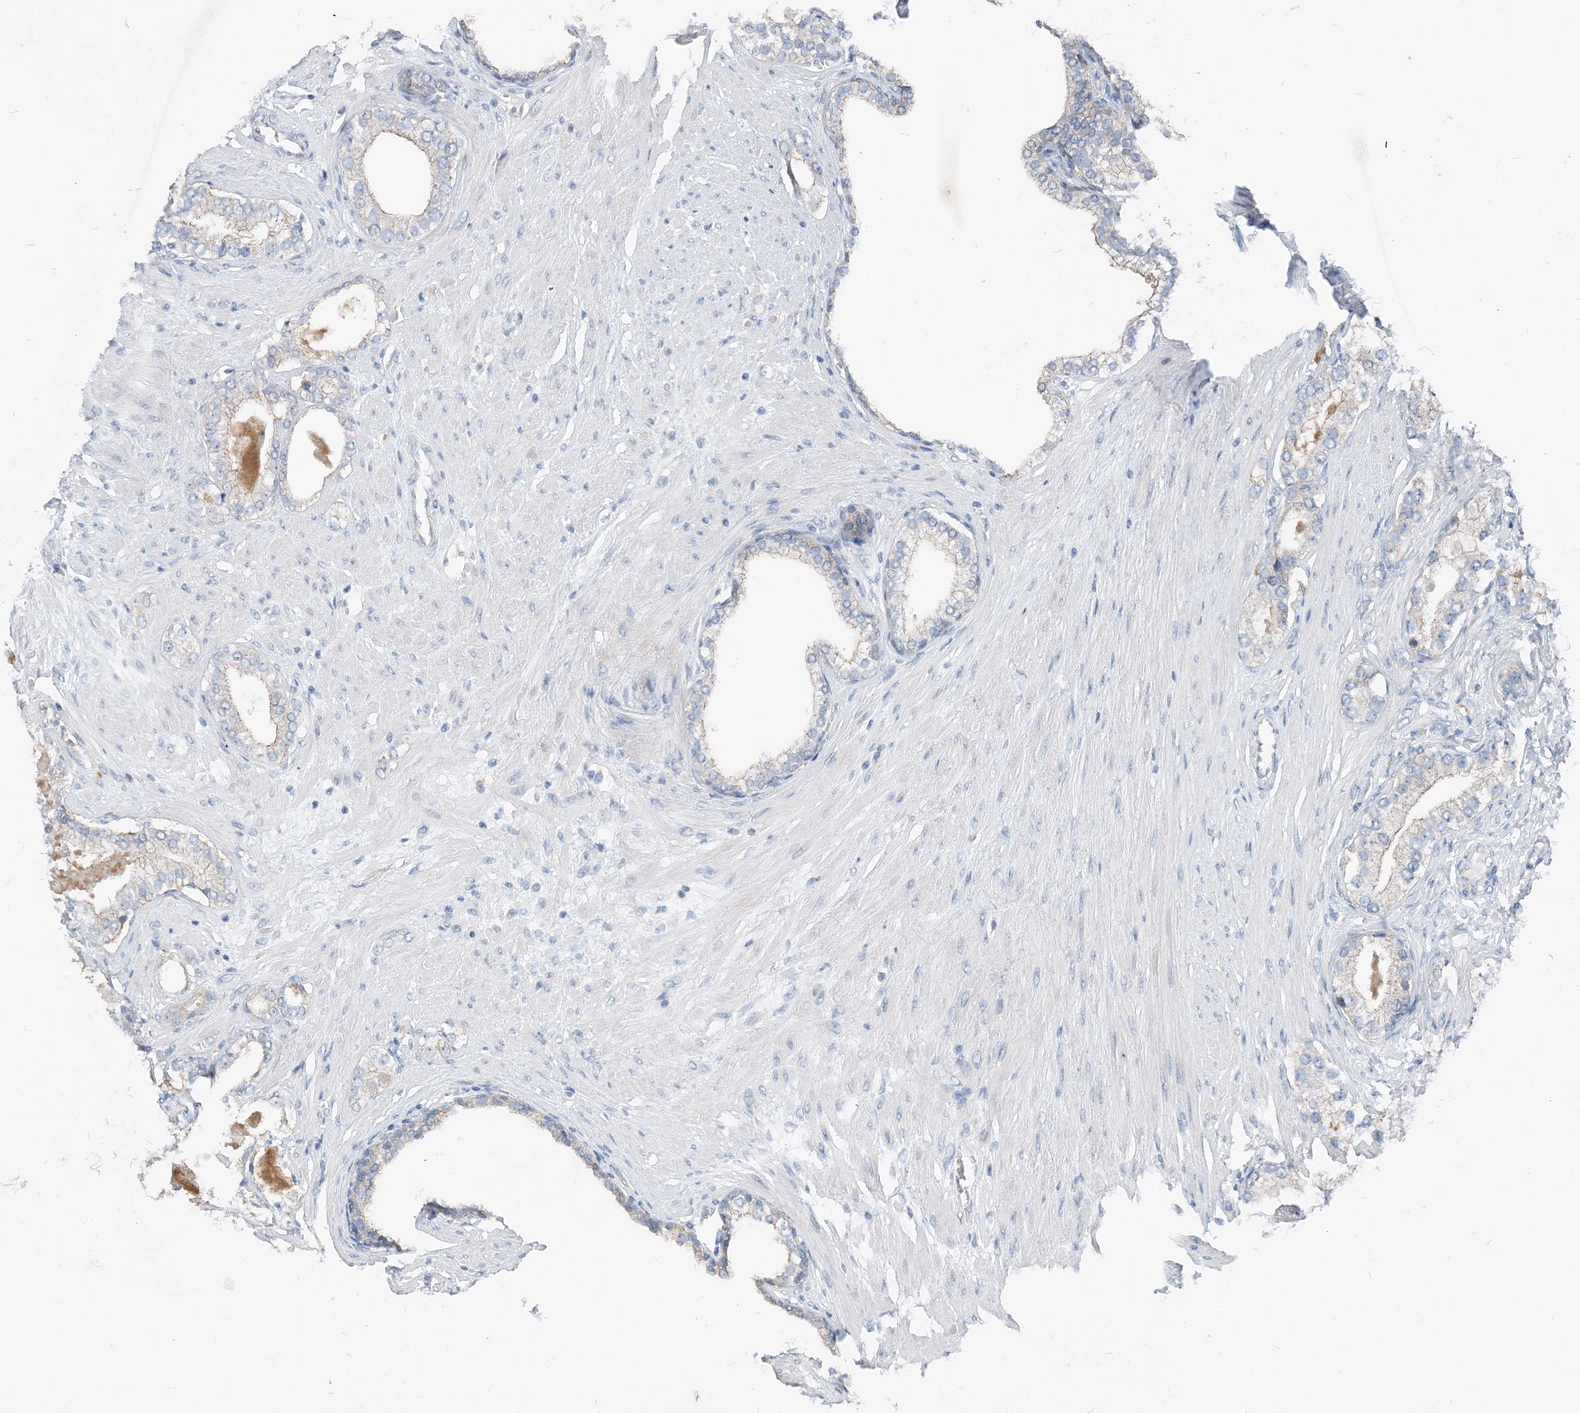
{"staining": {"intensity": "negative", "quantity": "none", "location": "none"}, "tissue": "prostate cancer", "cell_type": "Tumor cells", "image_type": "cancer", "snomed": [{"axis": "morphology", "description": "Adenocarcinoma, High grade"}, {"axis": "topography", "description": "Prostate"}], "caption": "An immunohistochemistry (IHC) photomicrograph of prostate cancer is shown. There is no staining in tumor cells of prostate cancer.", "gene": "NCOA7", "patient": {"sex": "male", "age": 63}}